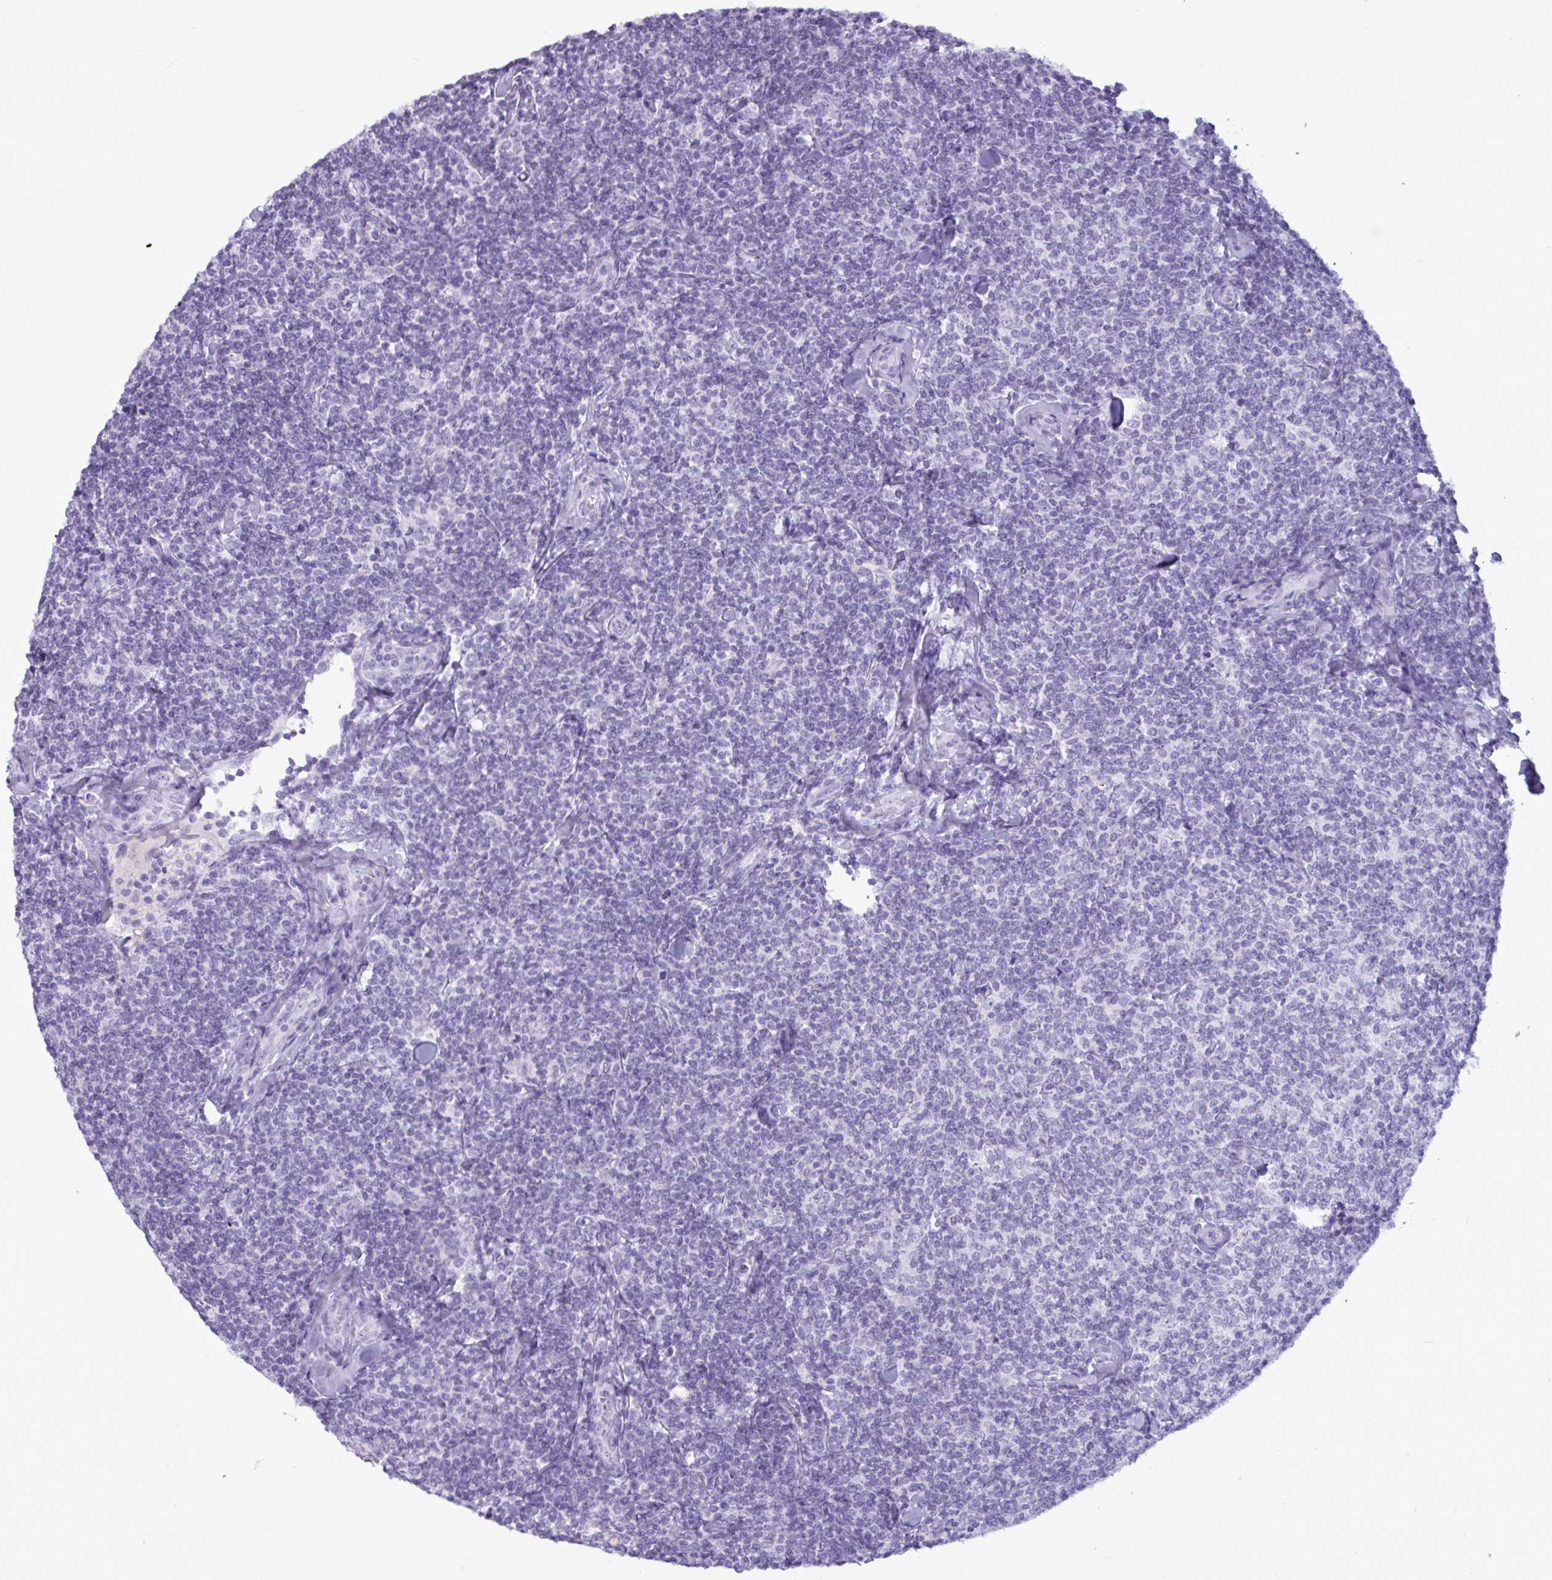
{"staining": {"intensity": "negative", "quantity": "none", "location": "none"}, "tissue": "lymphoma", "cell_type": "Tumor cells", "image_type": "cancer", "snomed": [{"axis": "morphology", "description": "Malignant lymphoma, non-Hodgkin's type, Low grade"}, {"axis": "topography", "description": "Lymph node"}], "caption": "There is no significant staining in tumor cells of malignant lymphoma, non-Hodgkin's type (low-grade). The staining was performed using DAB to visualize the protein expression in brown, while the nuclei were stained in blue with hematoxylin (Magnification: 20x).", "gene": "BBS10", "patient": {"sex": "female", "age": 56}}